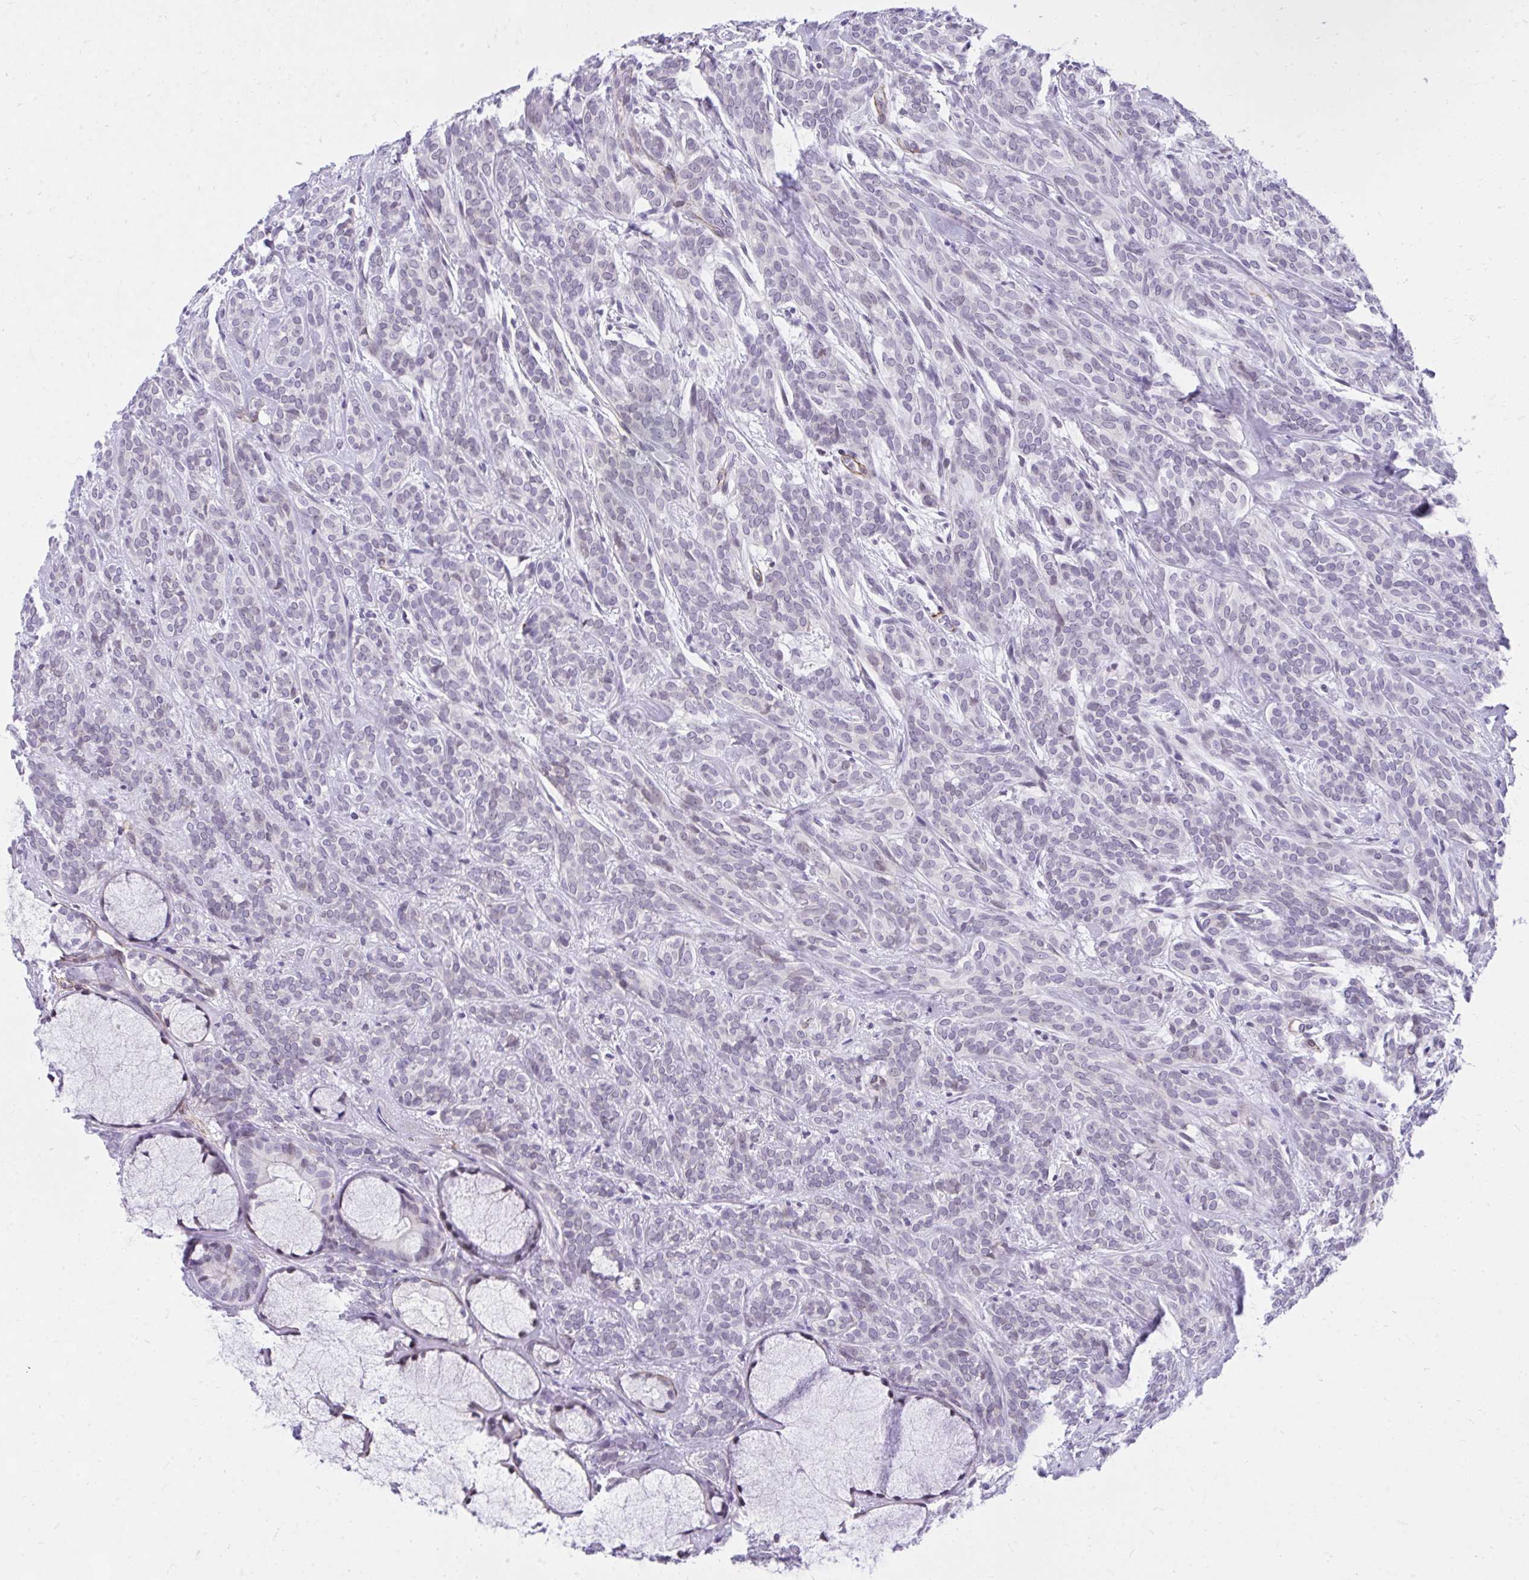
{"staining": {"intensity": "negative", "quantity": "none", "location": "none"}, "tissue": "head and neck cancer", "cell_type": "Tumor cells", "image_type": "cancer", "snomed": [{"axis": "morphology", "description": "Adenocarcinoma, NOS"}, {"axis": "topography", "description": "Head-Neck"}], "caption": "Head and neck cancer (adenocarcinoma) was stained to show a protein in brown. There is no significant positivity in tumor cells. Brightfield microscopy of IHC stained with DAB (3,3'-diaminobenzidine) (brown) and hematoxylin (blue), captured at high magnification.", "gene": "KCNN4", "patient": {"sex": "female", "age": 57}}